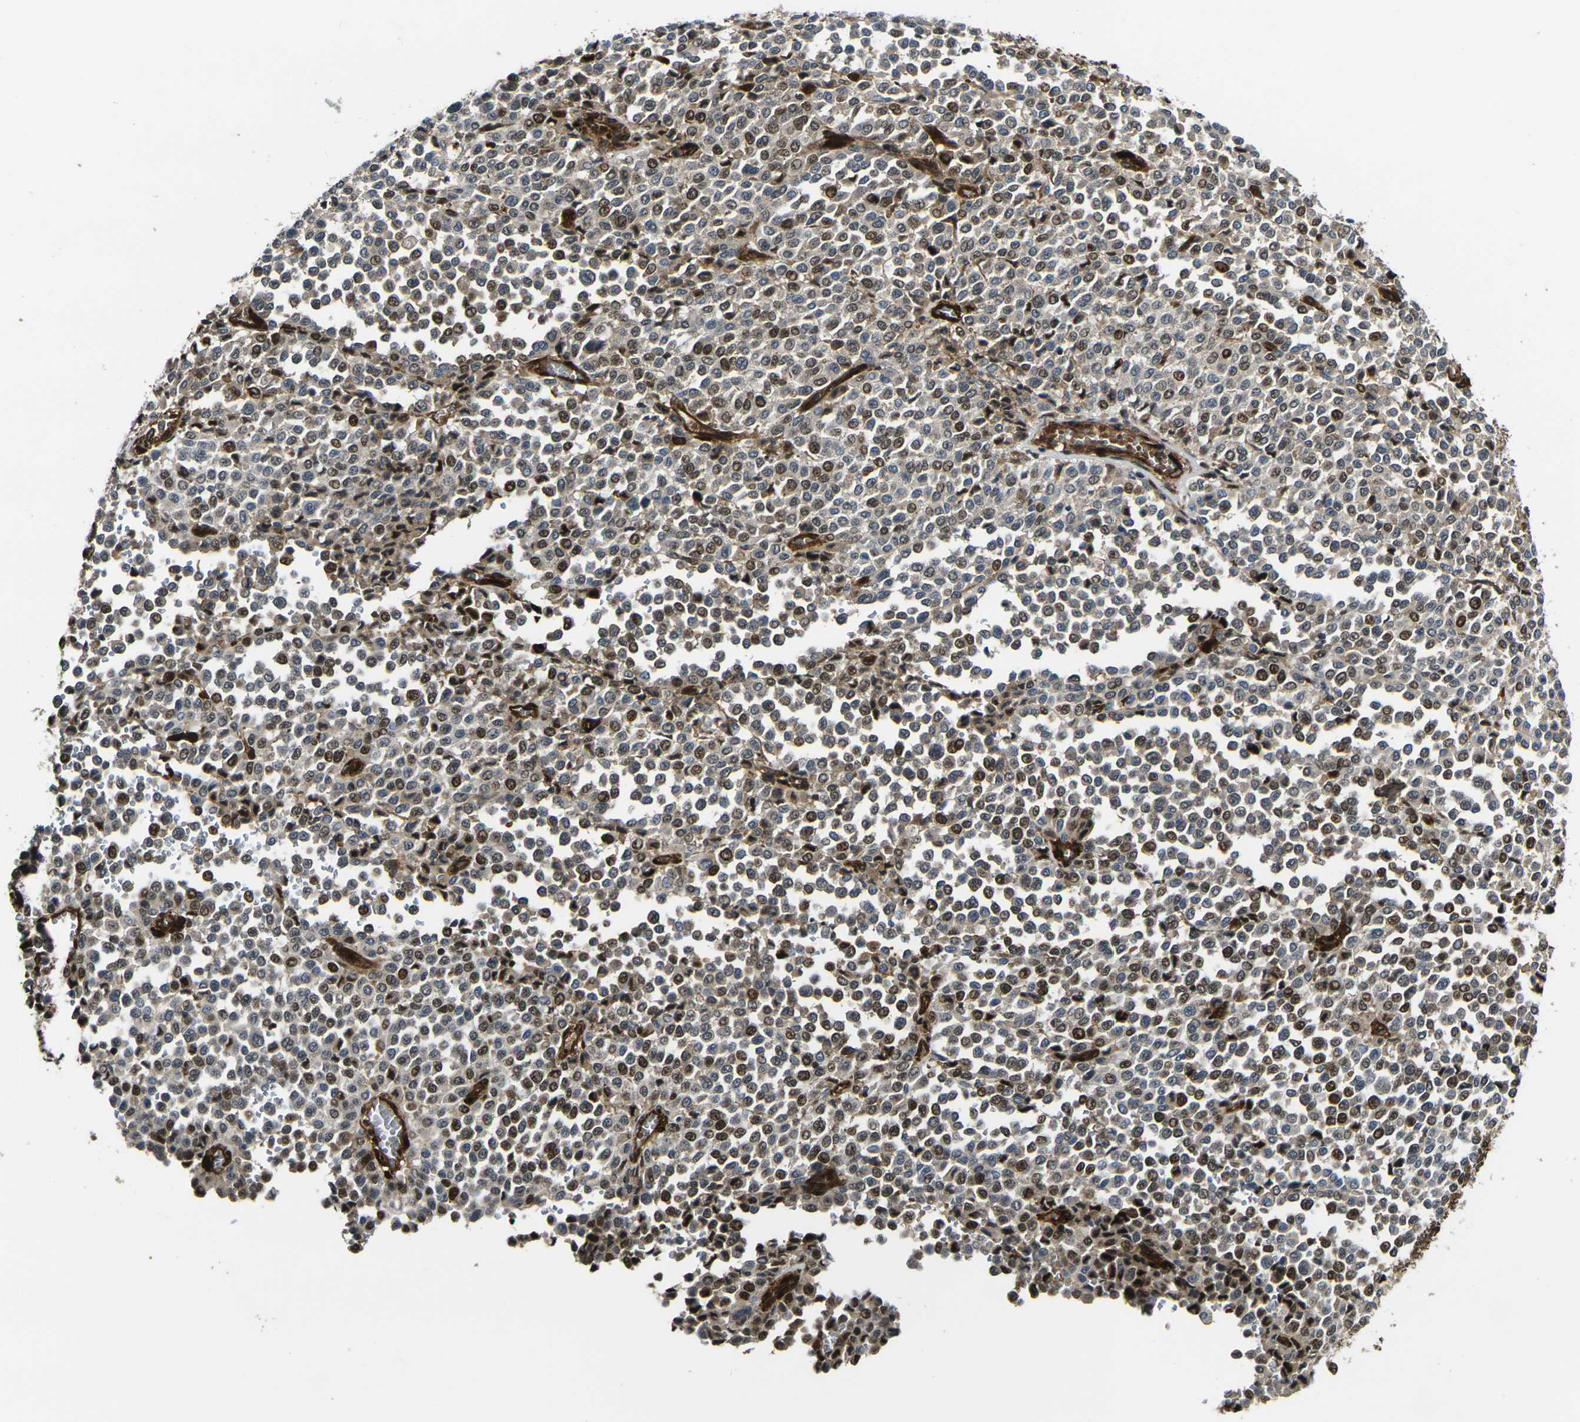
{"staining": {"intensity": "strong", "quantity": "25%-75%", "location": "cytoplasmic/membranous,nuclear"}, "tissue": "melanoma", "cell_type": "Tumor cells", "image_type": "cancer", "snomed": [{"axis": "morphology", "description": "Malignant melanoma, Metastatic site"}, {"axis": "topography", "description": "Pancreas"}], "caption": "A histopathology image of malignant melanoma (metastatic site) stained for a protein exhibits strong cytoplasmic/membranous and nuclear brown staining in tumor cells.", "gene": "ECE1", "patient": {"sex": "female", "age": 30}}